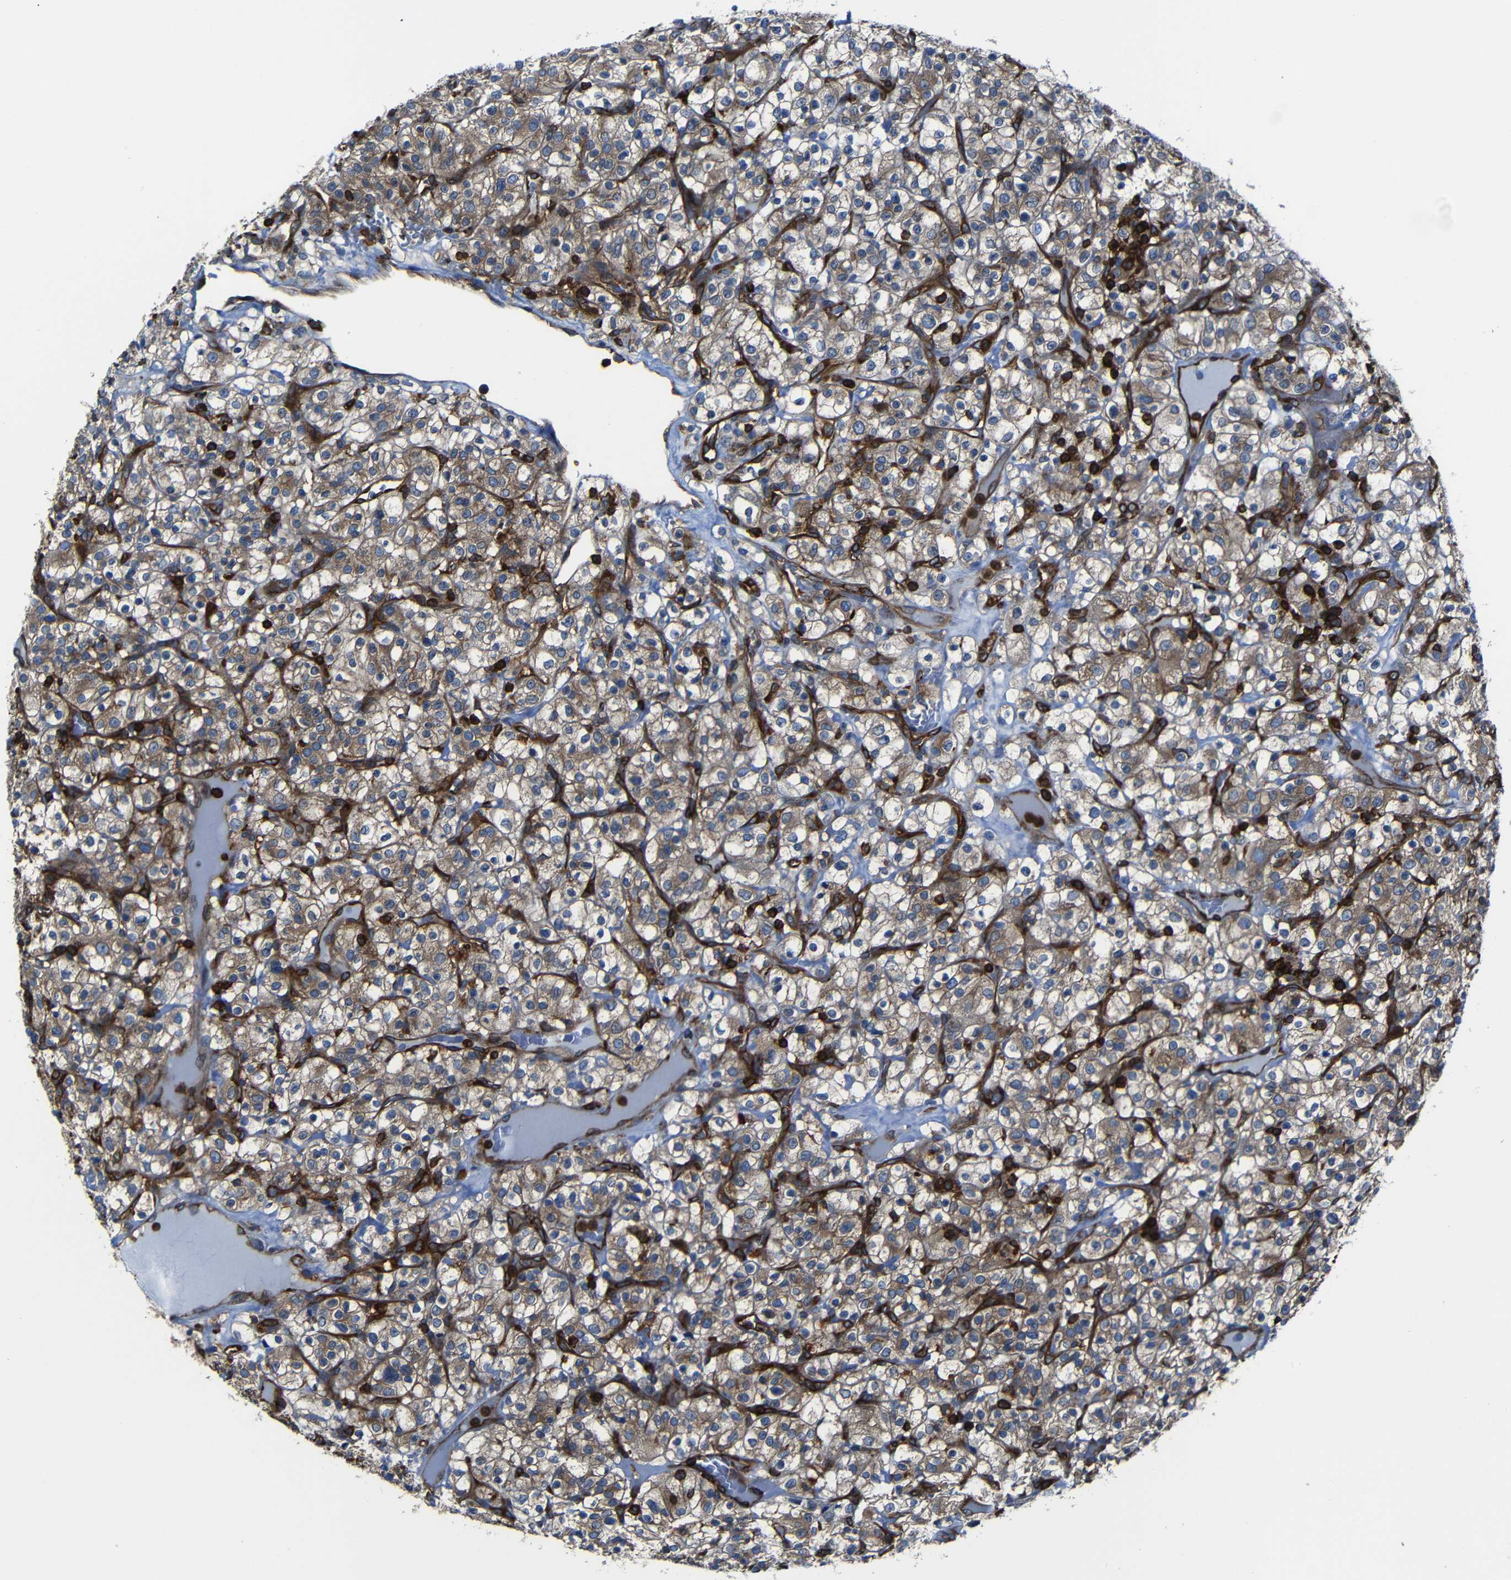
{"staining": {"intensity": "moderate", "quantity": ">75%", "location": "cytoplasmic/membranous"}, "tissue": "renal cancer", "cell_type": "Tumor cells", "image_type": "cancer", "snomed": [{"axis": "morphology", "description": "Normal tissue, NOS"}, {"axis": "morphology", "description": "Adenocarcinoma, NOS"}, {"axis": "topography", "description": "Kidney"}], "caption": "This histopathology image shows immunohistochemistry (IHC) staining of adenocarcinoma (renal), with medium moderate cytoplasmic/membranous positivity in about >75% of tumor cells.", "gene": "ARHGEF1", "patient": {"sex": "female", "age": 72}}